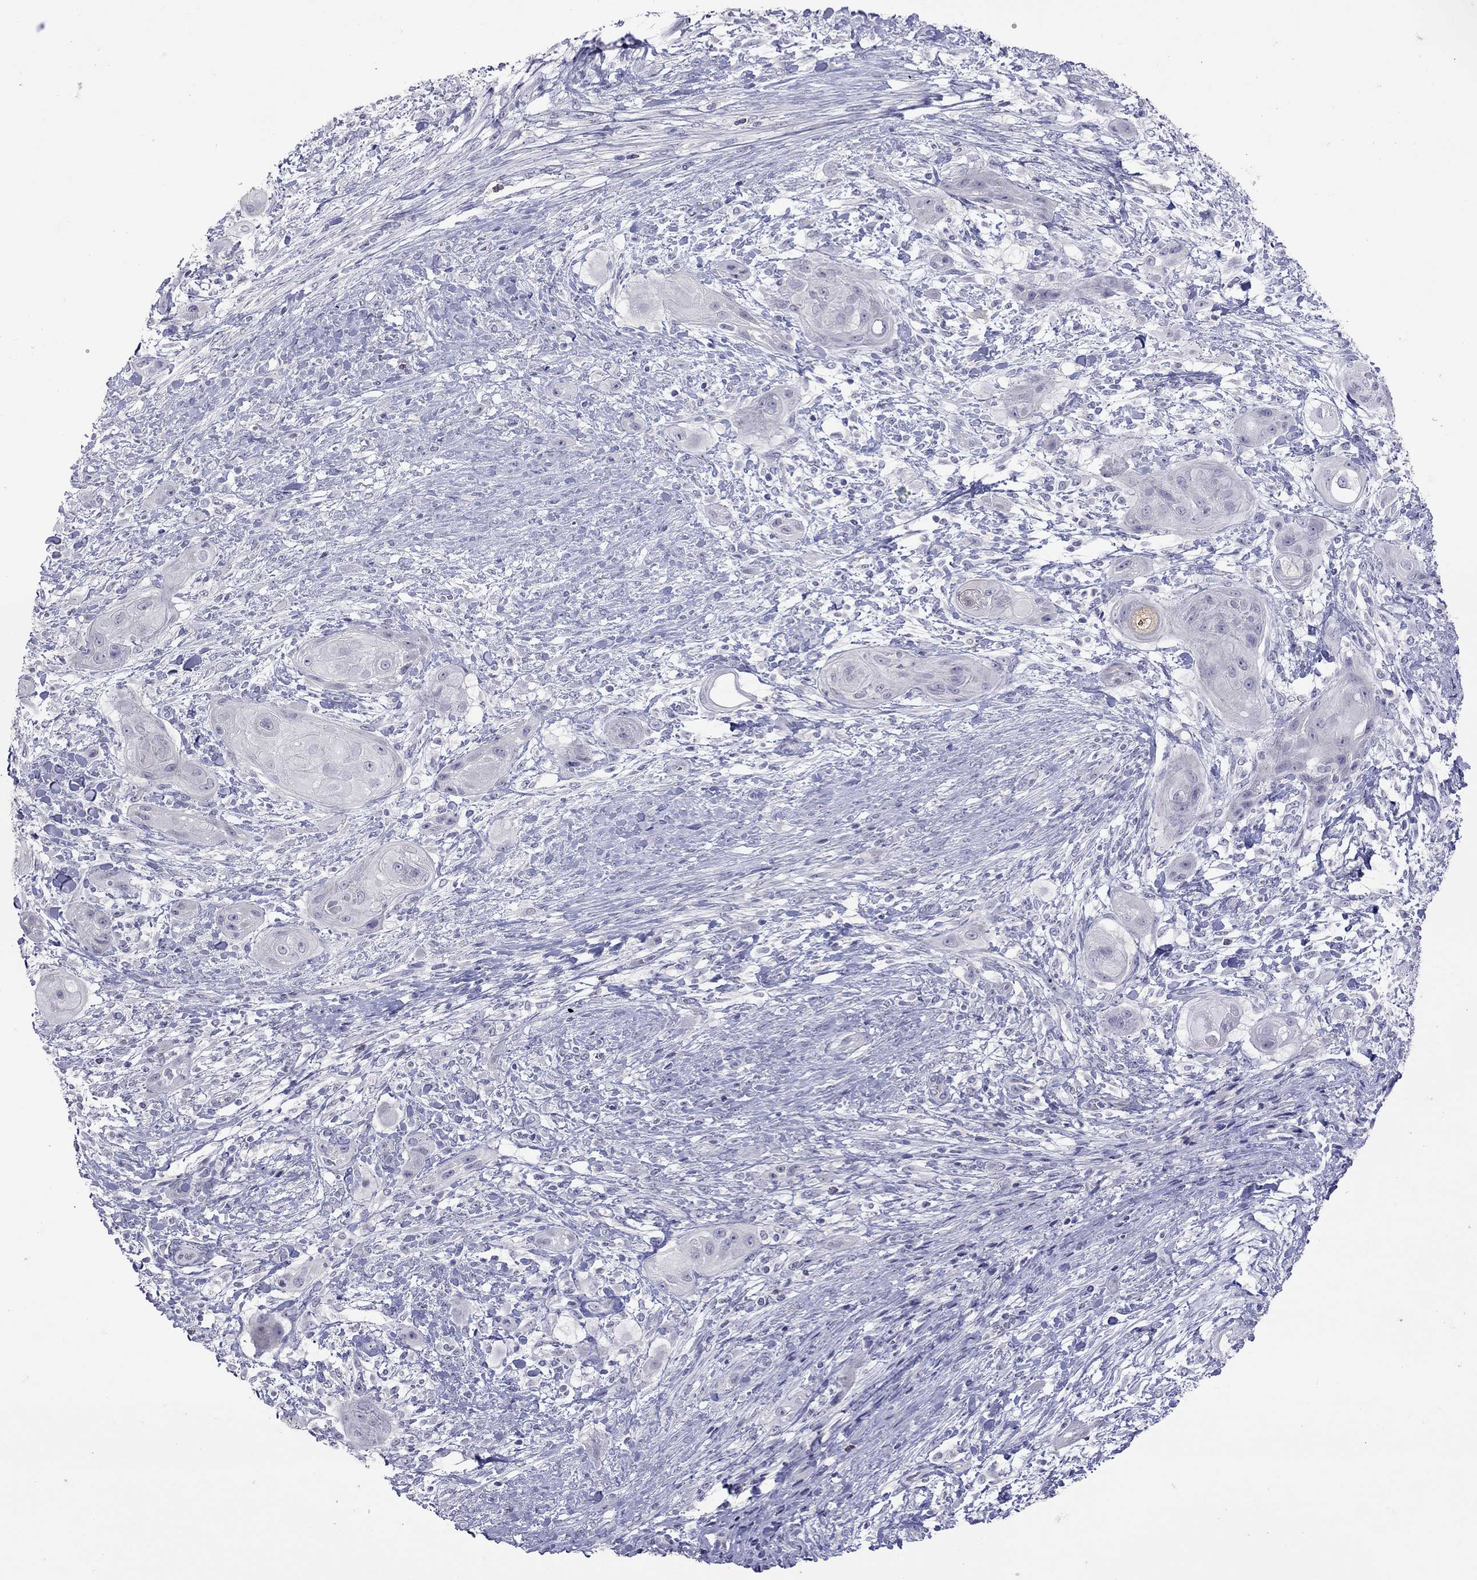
{"staining": {"intensity": "negative", "quantity": "none", "location": "none"}, "tissue": "skin cancer", "cell_type": "Tumor cells", "image_type": "cancer", "snomed": [{"axis": "morphology", "description": "Squamous cell carcinoma, NOS"}, {"axis": "topography", "description": "Skin"}], "caption": "IHC histopathology image of neoplastic tissue: human skin squamous cell carcinoma stained with DAB demonstrates no significant protein positivity in tumor cells.", "gene": "SLAMF1", "patient": {"sex": "male", "age": 62}}